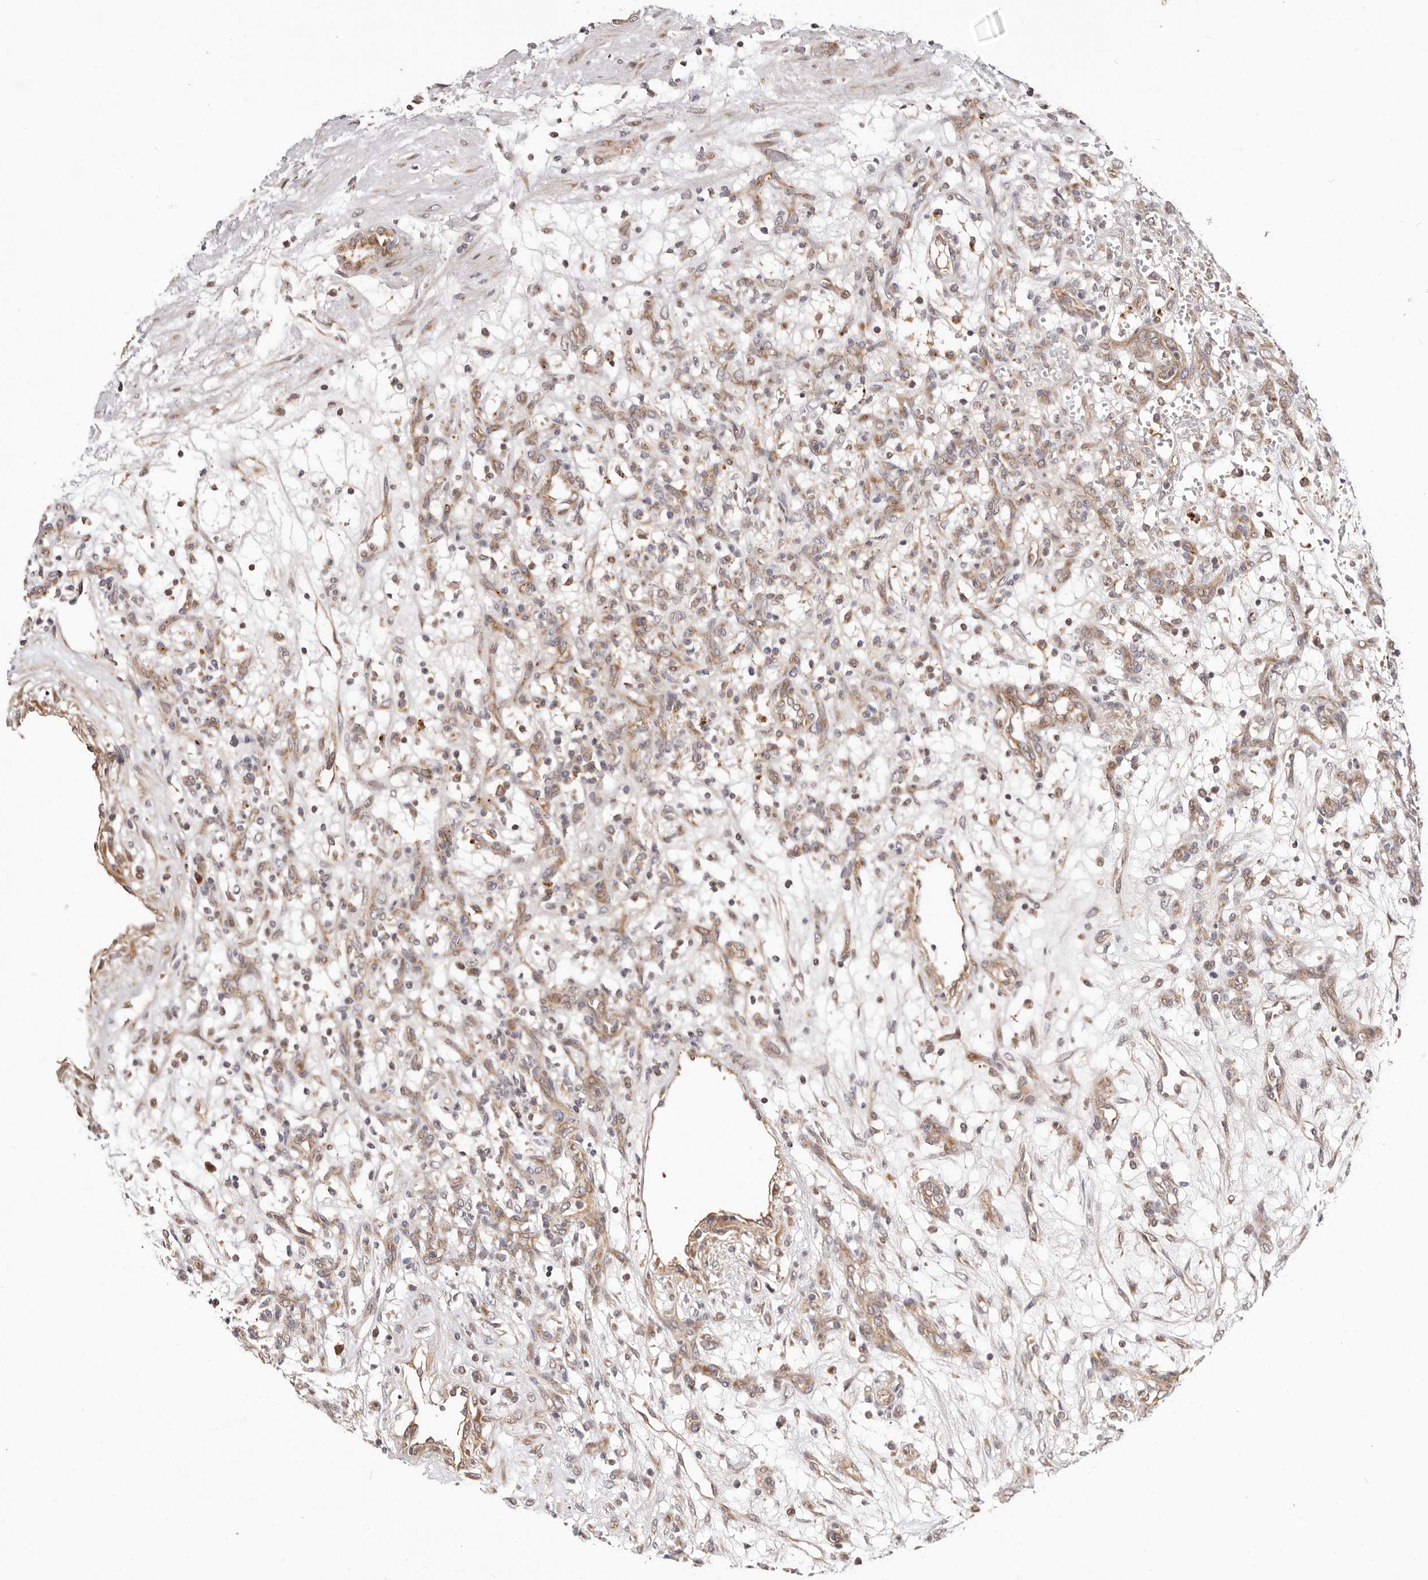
{"staining": {"intensity": "weak", "quantity": ">75%", "location": "cytoplasmic/membranous"}, "tissue": "renal cancer", "cell_type": "Tumor cells", "image_type": "cancer", "snomed": [{"axis": "morphology", "description": "Adenocarcinoma, NOS"}, {"axis": "topography", "description": "Kidney"}], "caption": "Protein analysis of renal adenocarcinoma tissue reveals weak cytoplasmic/membranous staining in about >75% of tumor cells.", "gene": "USP33", "patient": {"sex": "female", "age": 57}}